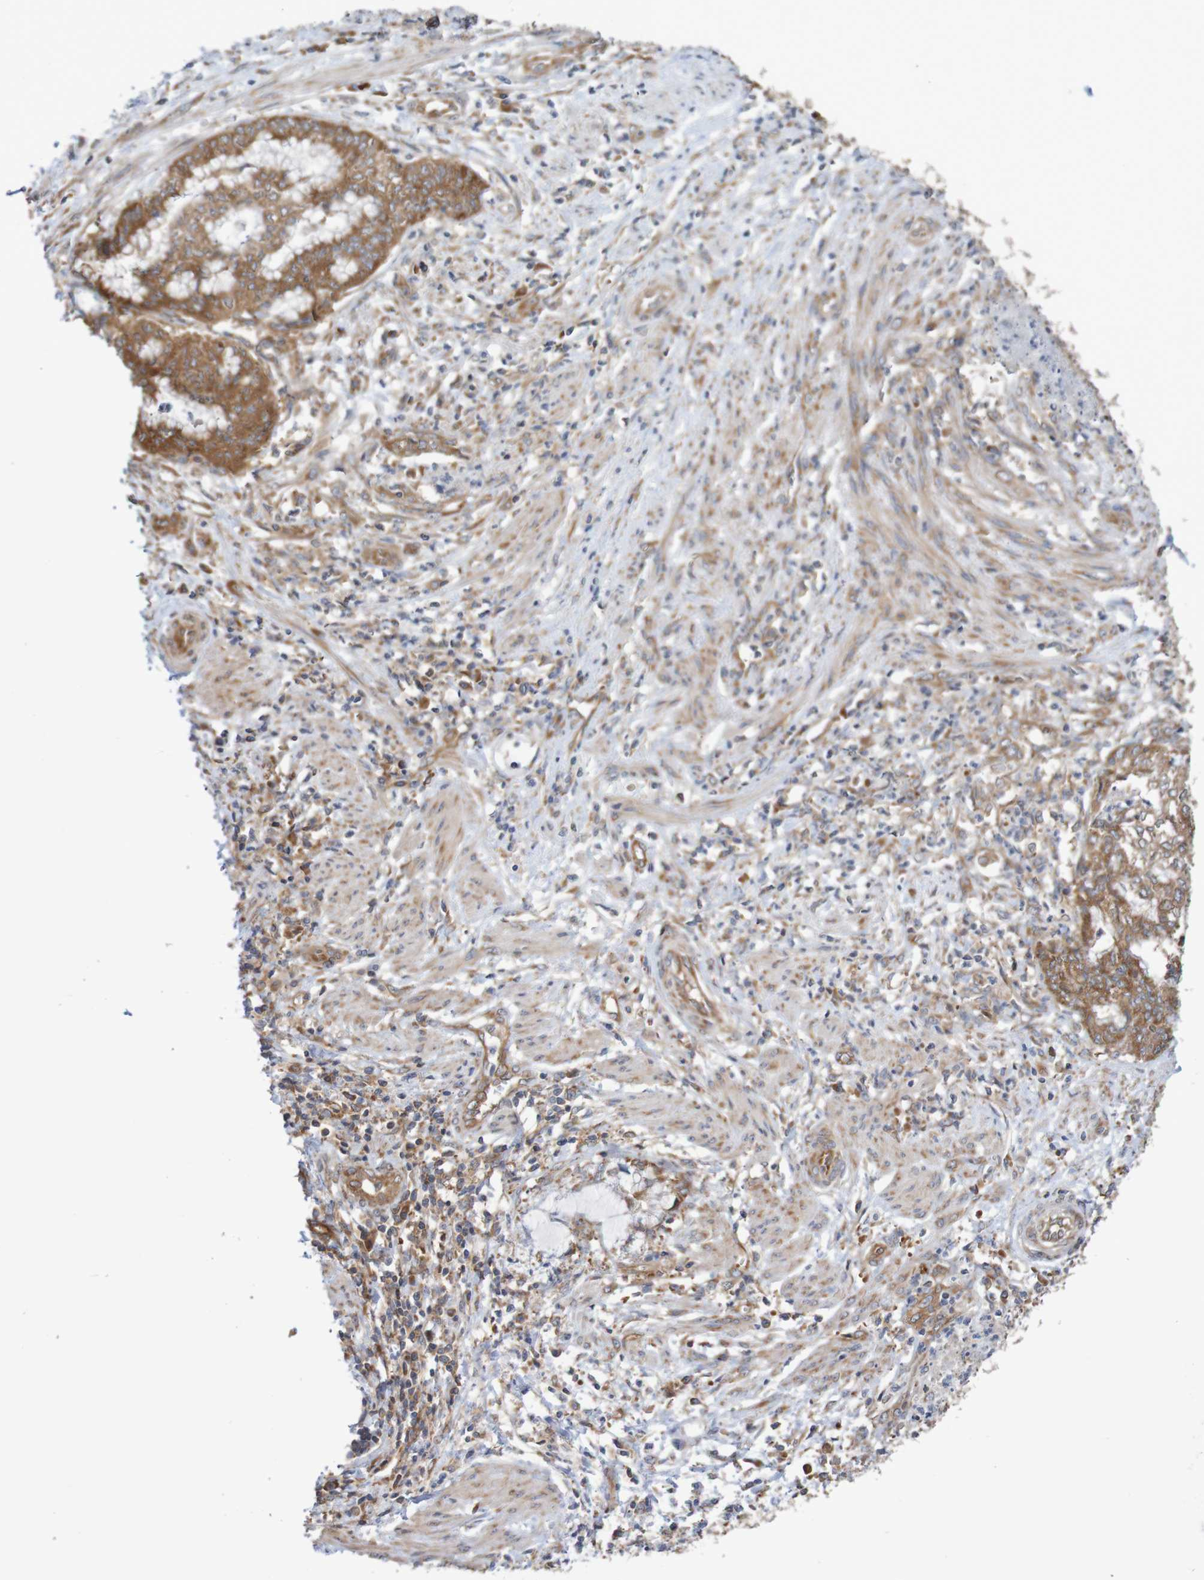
{"staining": {"intensity": "moderate", "quantity": ">75%", "location": "cytoplasmic/membranous"}, "tissue": "endometrial cancer", "cell_type": "Tumor cells", "image_type": "cancer", "snomed": [{"axis": "morphology", "description": "Necrosis, NOS"}, {"axis": "morphology", "description": "Adenocarcinoma, NOS"}, {"axis": "topography", "description": "Endometrium"}], "caption": "The micrograph shows staining of endometrial cancer, revealing moderate cytoplasmic/membranous protein expression (brown color) within tumor cells.", "gene": "LRRC47", "patient": {"sex": "female", "age": 79}}